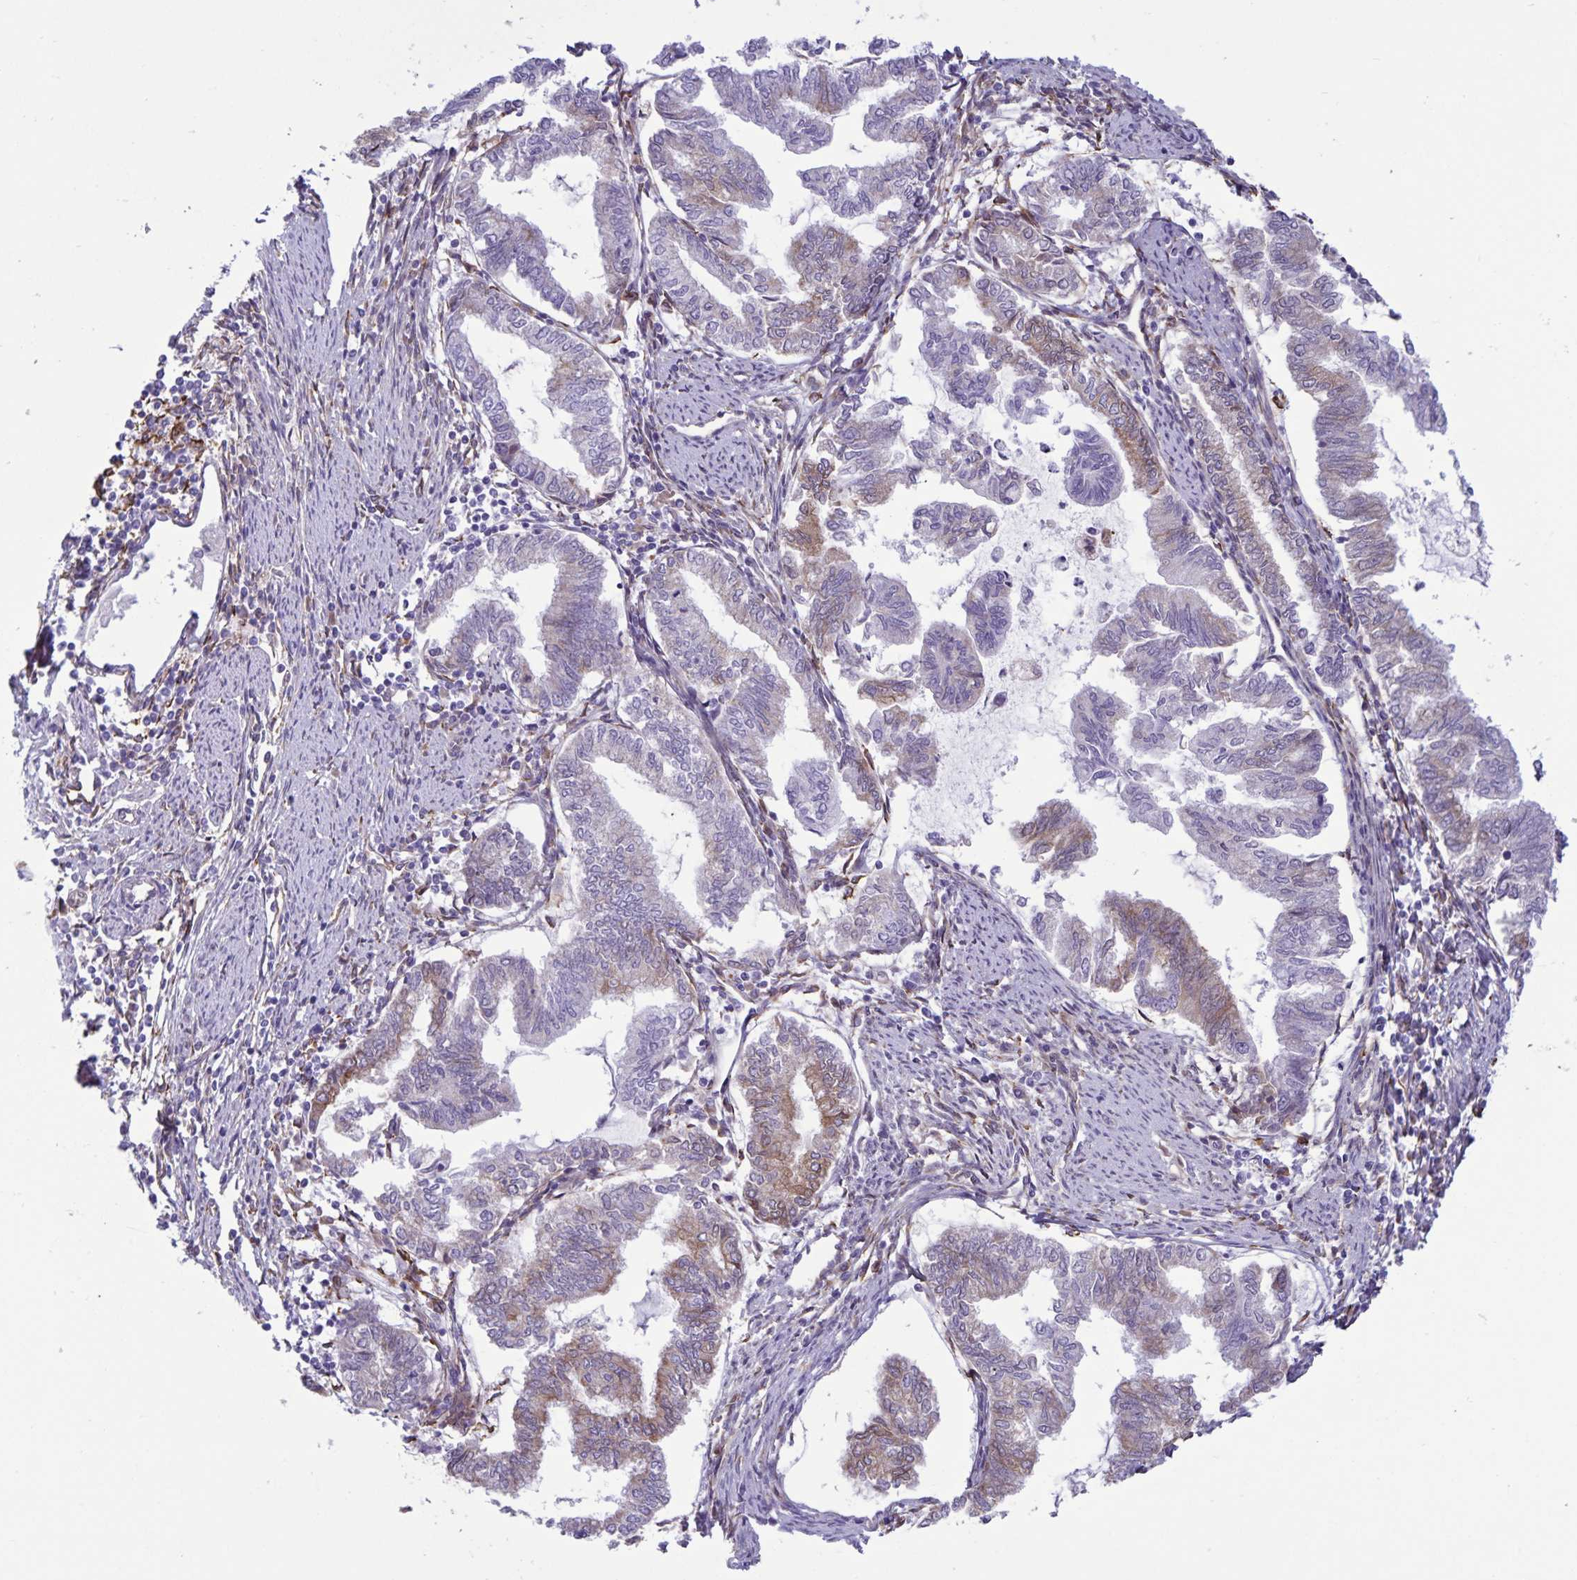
{"staining": {"intensity": "moderate", "quantity": "25%-75%", "location": "cytoplasmic/membranous"}, "tissue": "endometrial cancer", "cell_type": "Tumor cells", "image_type": "cancer", "snomed": [{"axis": "morphology", "description": "Adenocarcinoma, NOS"}, {"axis": "topography", "description": "Endometrium"}], "caption": "Endometrial cancer stained with DAB (3,3'-diaminobenzidine) IHC shows medium levels of moderate cytoplasmic/membranous staining in approximately 25%-75% of tumor cells.", "gene": "RCN1", "patient": {"sex": "female", "age": 79}}